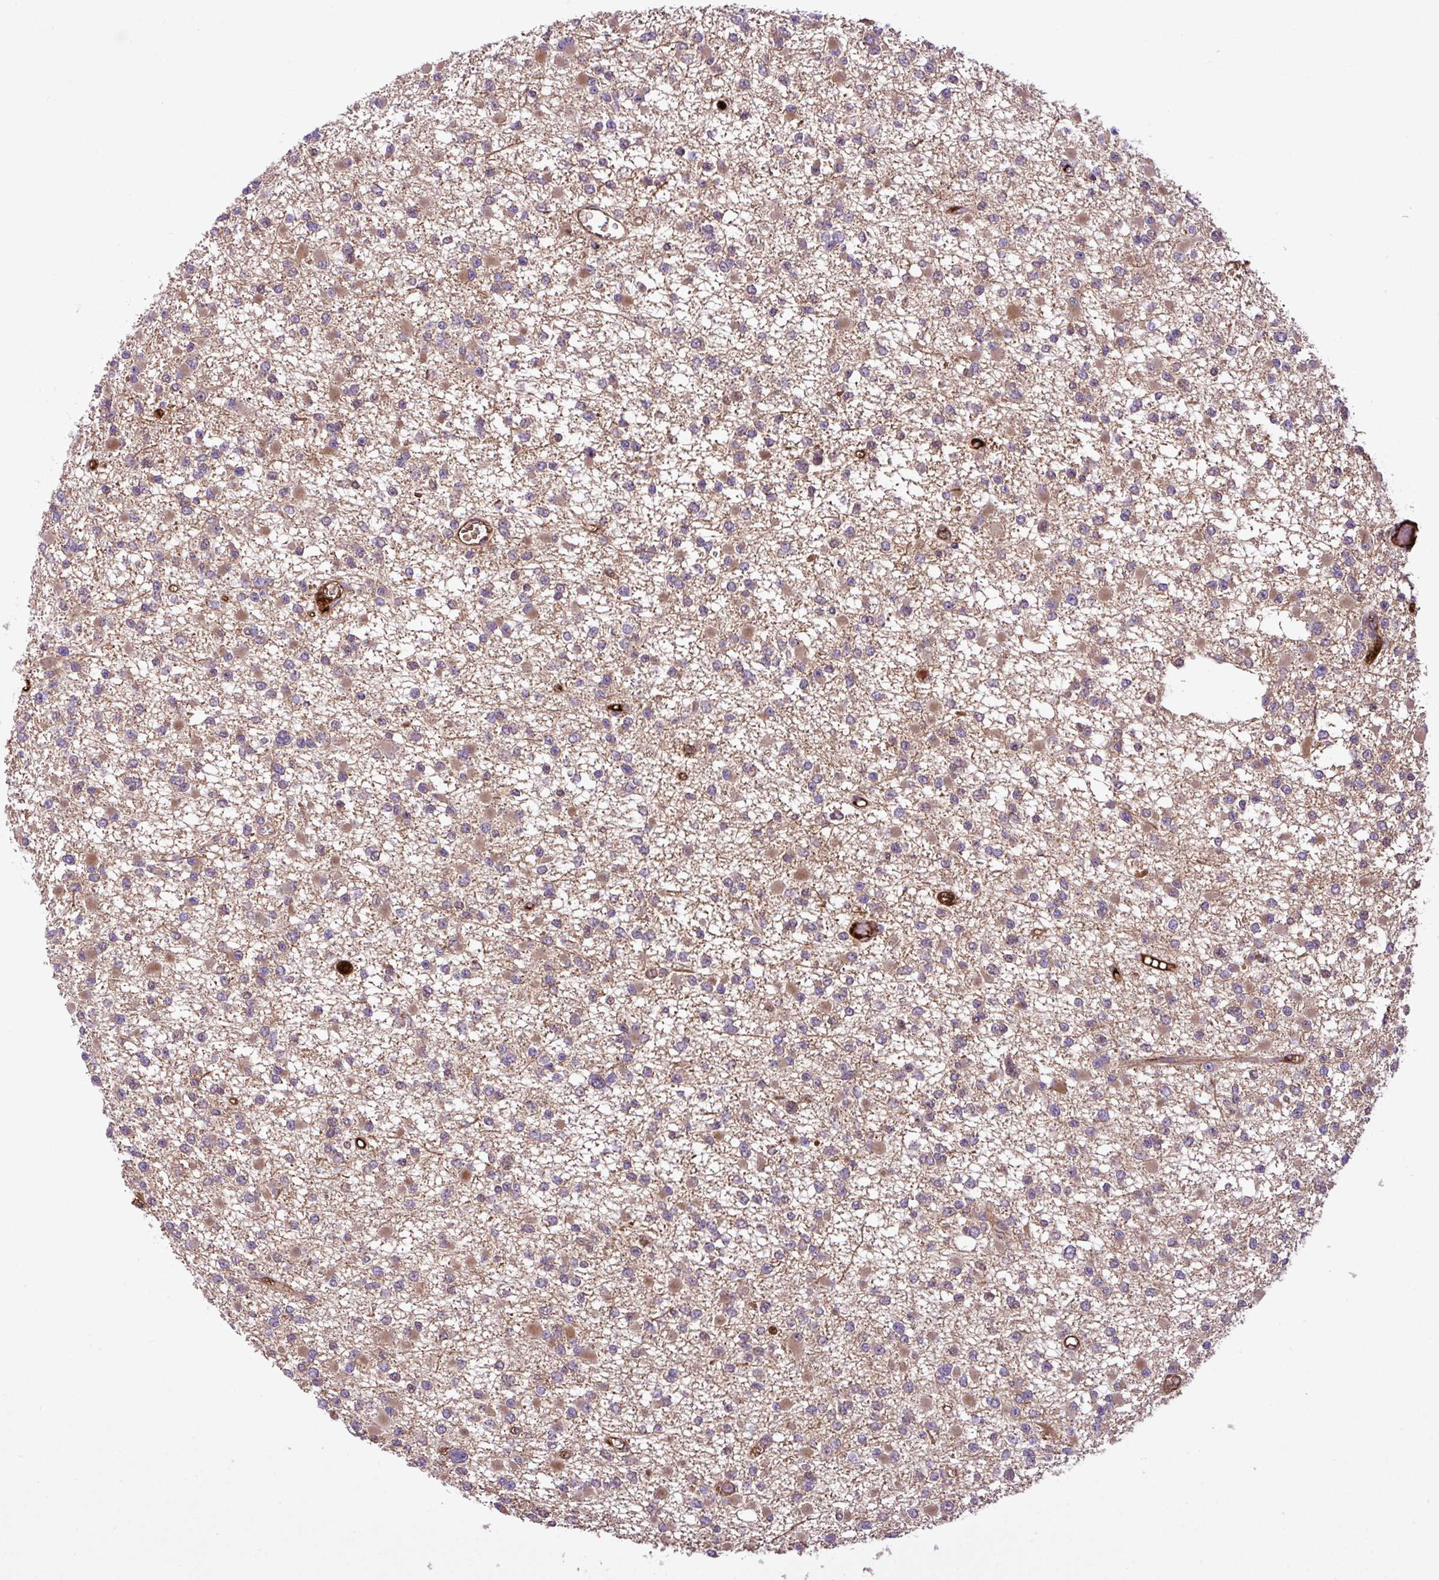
{"staining": {"intensity": "moderate", "quantity": "25%-75%", "location": "cytoplasmic/membranous"}, "tissue": "glioma", "cell_type": "Tumor cells", "image_type": "cancer", "snomed": [{"axis": "morphology", "description": "Glioma, malignant, Low grade"}, {"axis": "topography", "description": "Brain"}], "caption": "Low-grade glioma (malignant) stained with a brown dye demonstrates moderate cytoplasmic/membranous positive staining in approximately 25%-75% of tumor cells.", "gene": "ZNF266", "patient": {"sex": "female", "age": 22}}